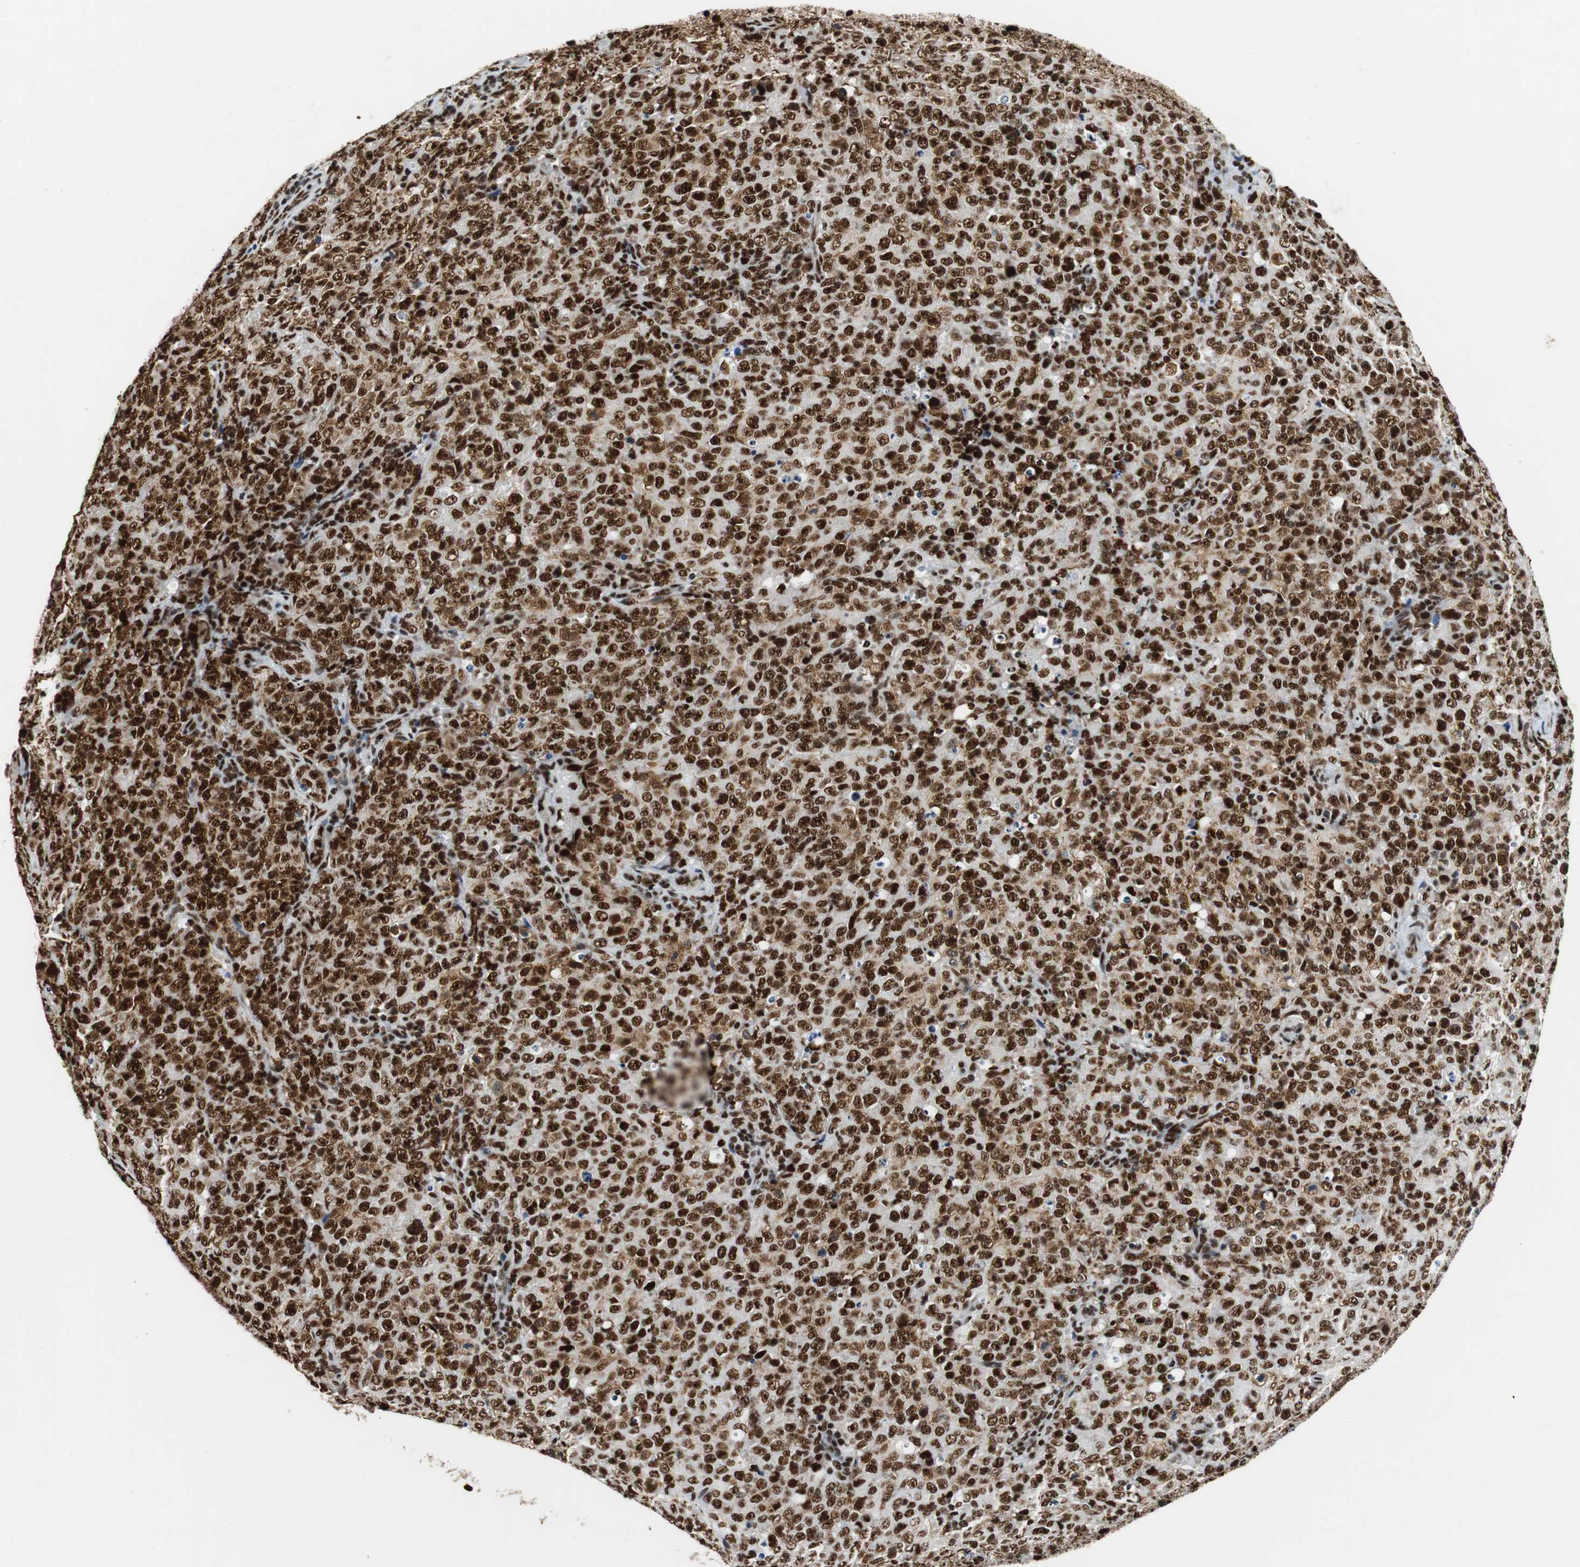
{"staining": {"intensity": "strong", "quantity": ">75%", "location": "nuclear"}, "tissue": "lymphoma", "cell_type": "Tumor cells", "image_type": "cancer", "snomed": [{"axis": "morphology", "description": "Malignant lymphoma, non-Hodgkin's type, High grade"}, {"axis": "topography", "description": "Tonsil"}], "caption": "This is an image of immunohistochemistry staining of high-grade malignant lymphoma, non-Hodgkin's type, which shows strong expression in the nuclear of tumor cells.", "gene": "PRKDC", "patient": {"sex": "female", "age": 36}}